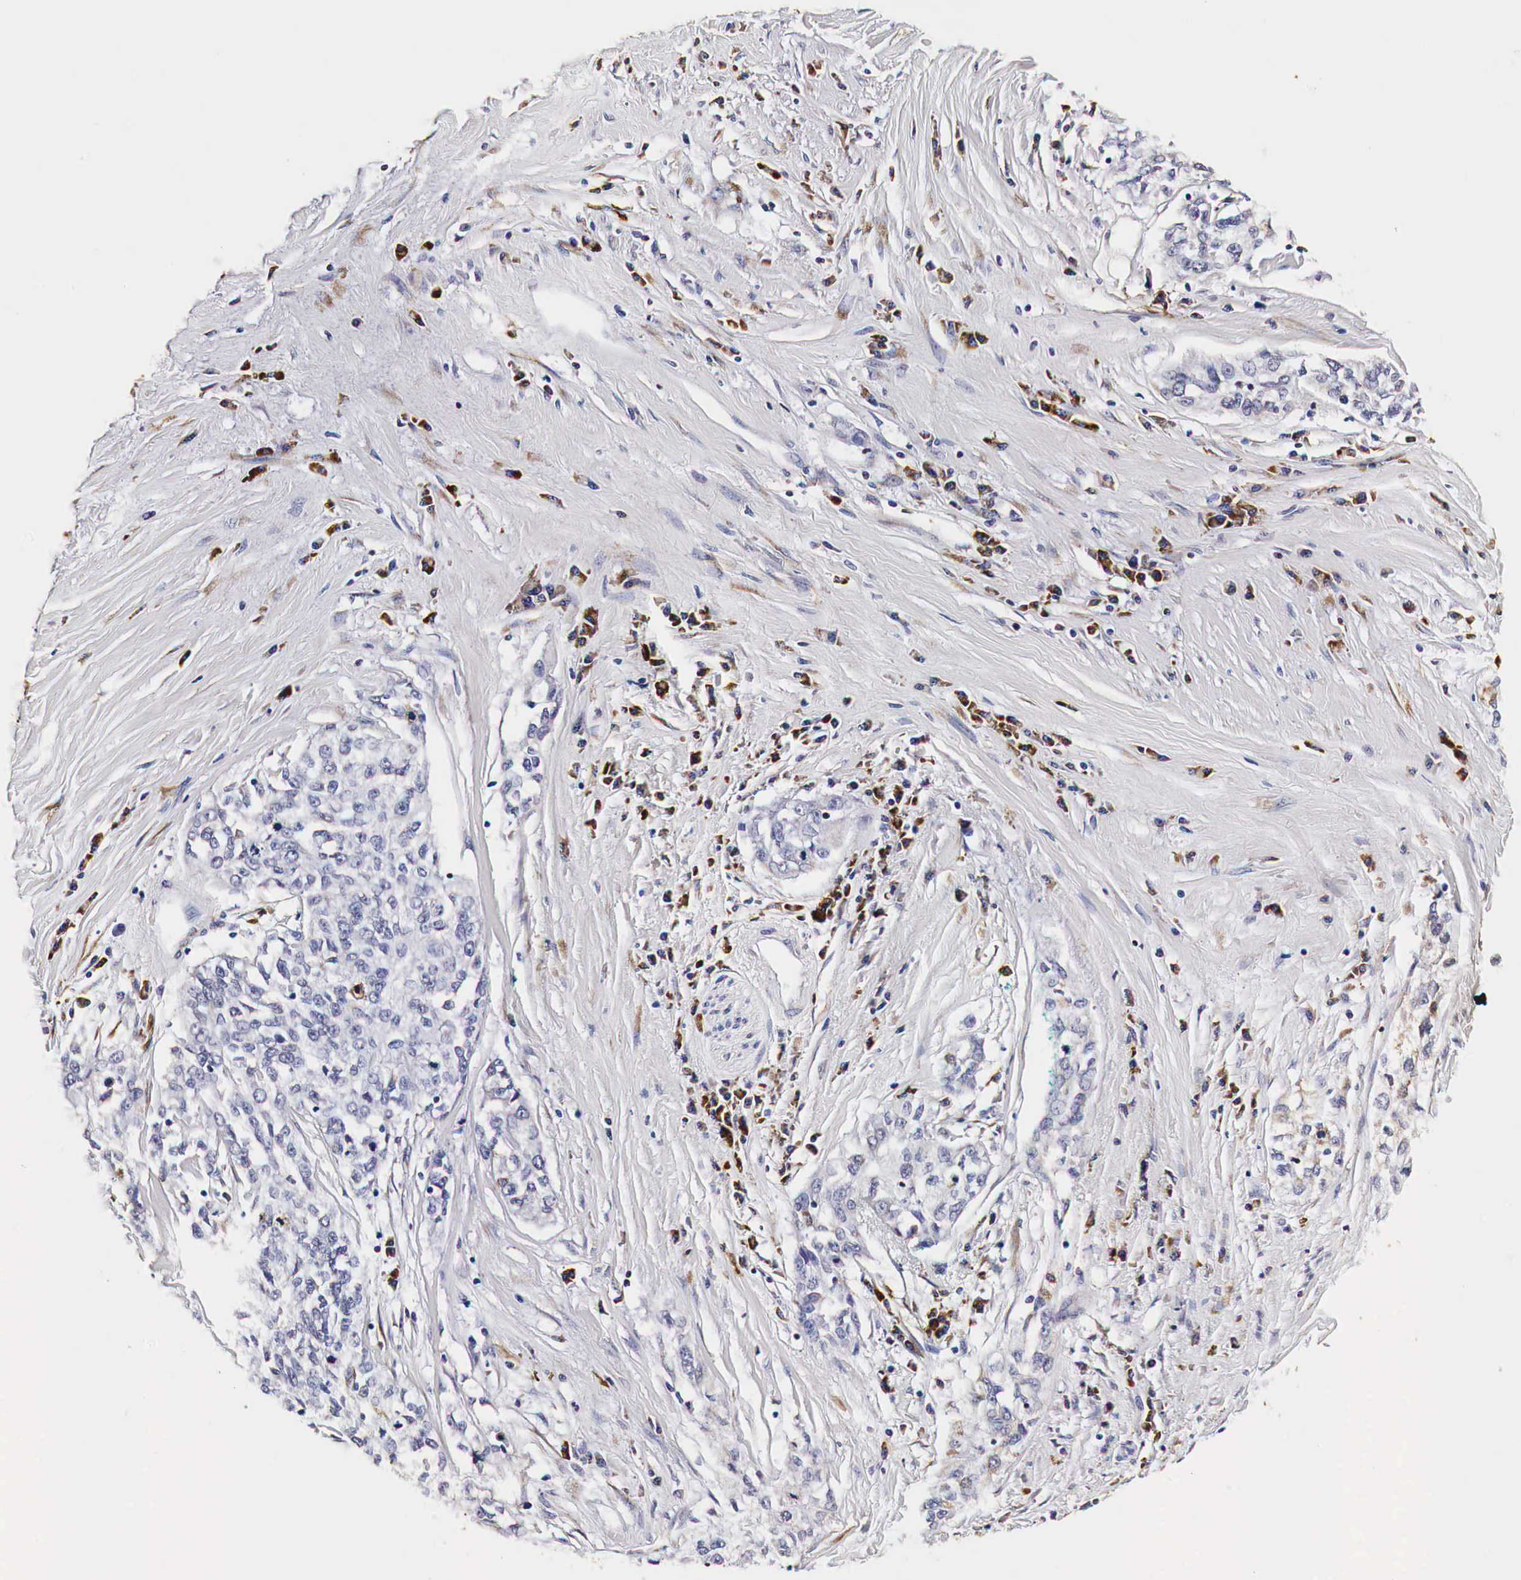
{"staining": {"intensity": "weak", "quantity": "<25%", "location": "cytoplasmic/membranous"}, "tissue": "cervical cancer", "cell_type": "Tumor cells", "image_type": "cancer", "snomed": [{"axis": "morphology", "description": "Squamous cell carcinoma, NOS"}, {"axis": "topography", "description": "Cervix"}], "caption": "High magnification brightfield microscopy of squamous cell carcinoma (cervical) stained with DAB (brown) and counterstained with hematoxylin (blue): tumor cells show no significant positivity. The staining is performed using DAB (3,3'-diaminobenzidine) brown chromogen with nuclei counter-stained in using hematoxylin.", "gene": "CKAP4", "patient": {"sex": "female", "age": 57}}